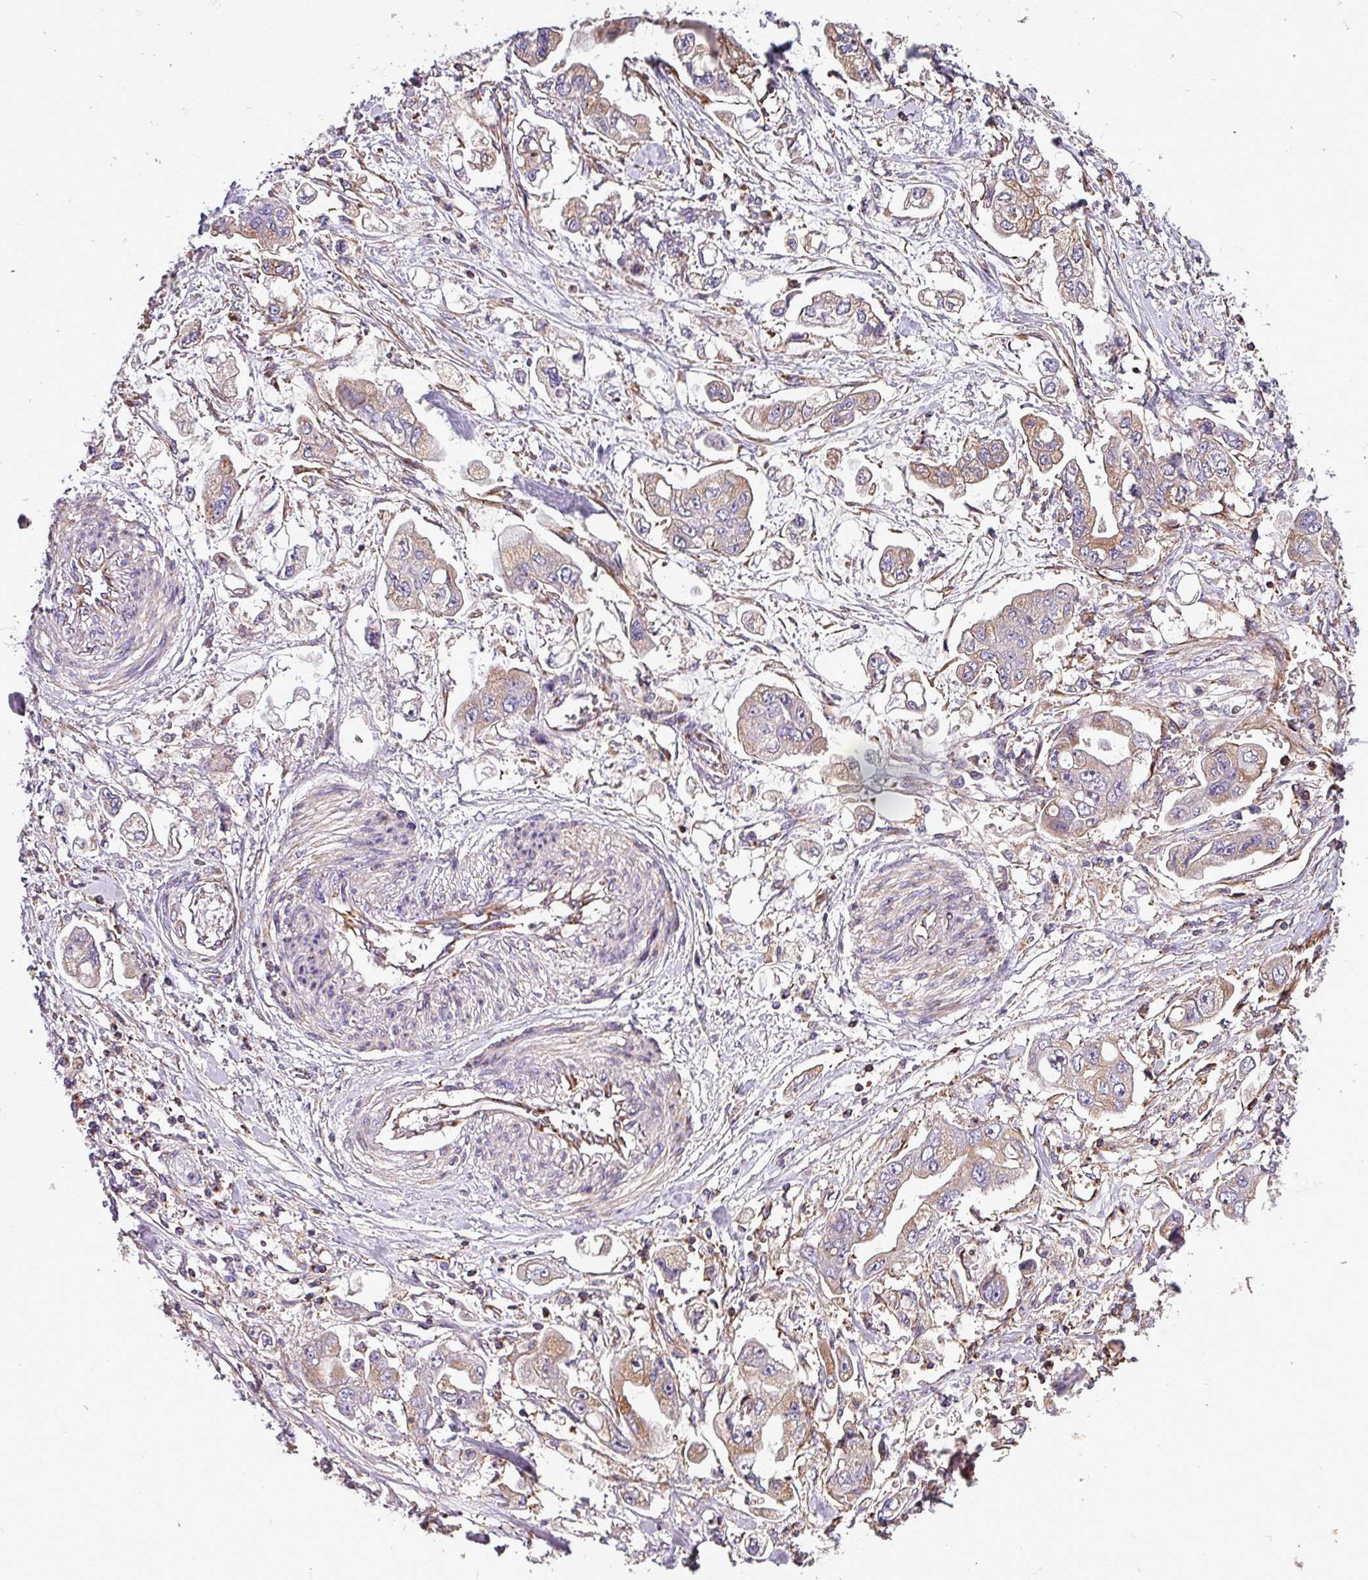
{"staining": {"intensity": "weak", "quantity": ">75%", "location": "cytoplasmic/membranous"}, "tissue": "stomach cancer", "cell_type": "Tumor cells", "image_type": "cancer", "snomed": [{"axis": "morphology", "description": "Adenocarcinoma, NOS"}, {"axis": "topography", "description": "Stomach"}], "caption": "A micrograph showing weak cytoplasmic/membranous positivity in approximately >75% of tumor cells in stomach adenocarcinoma, as visualized by brown immunohistochemical staining.", "gene": "VAMP4", "patient": {"sex": "male", "age": 62}}